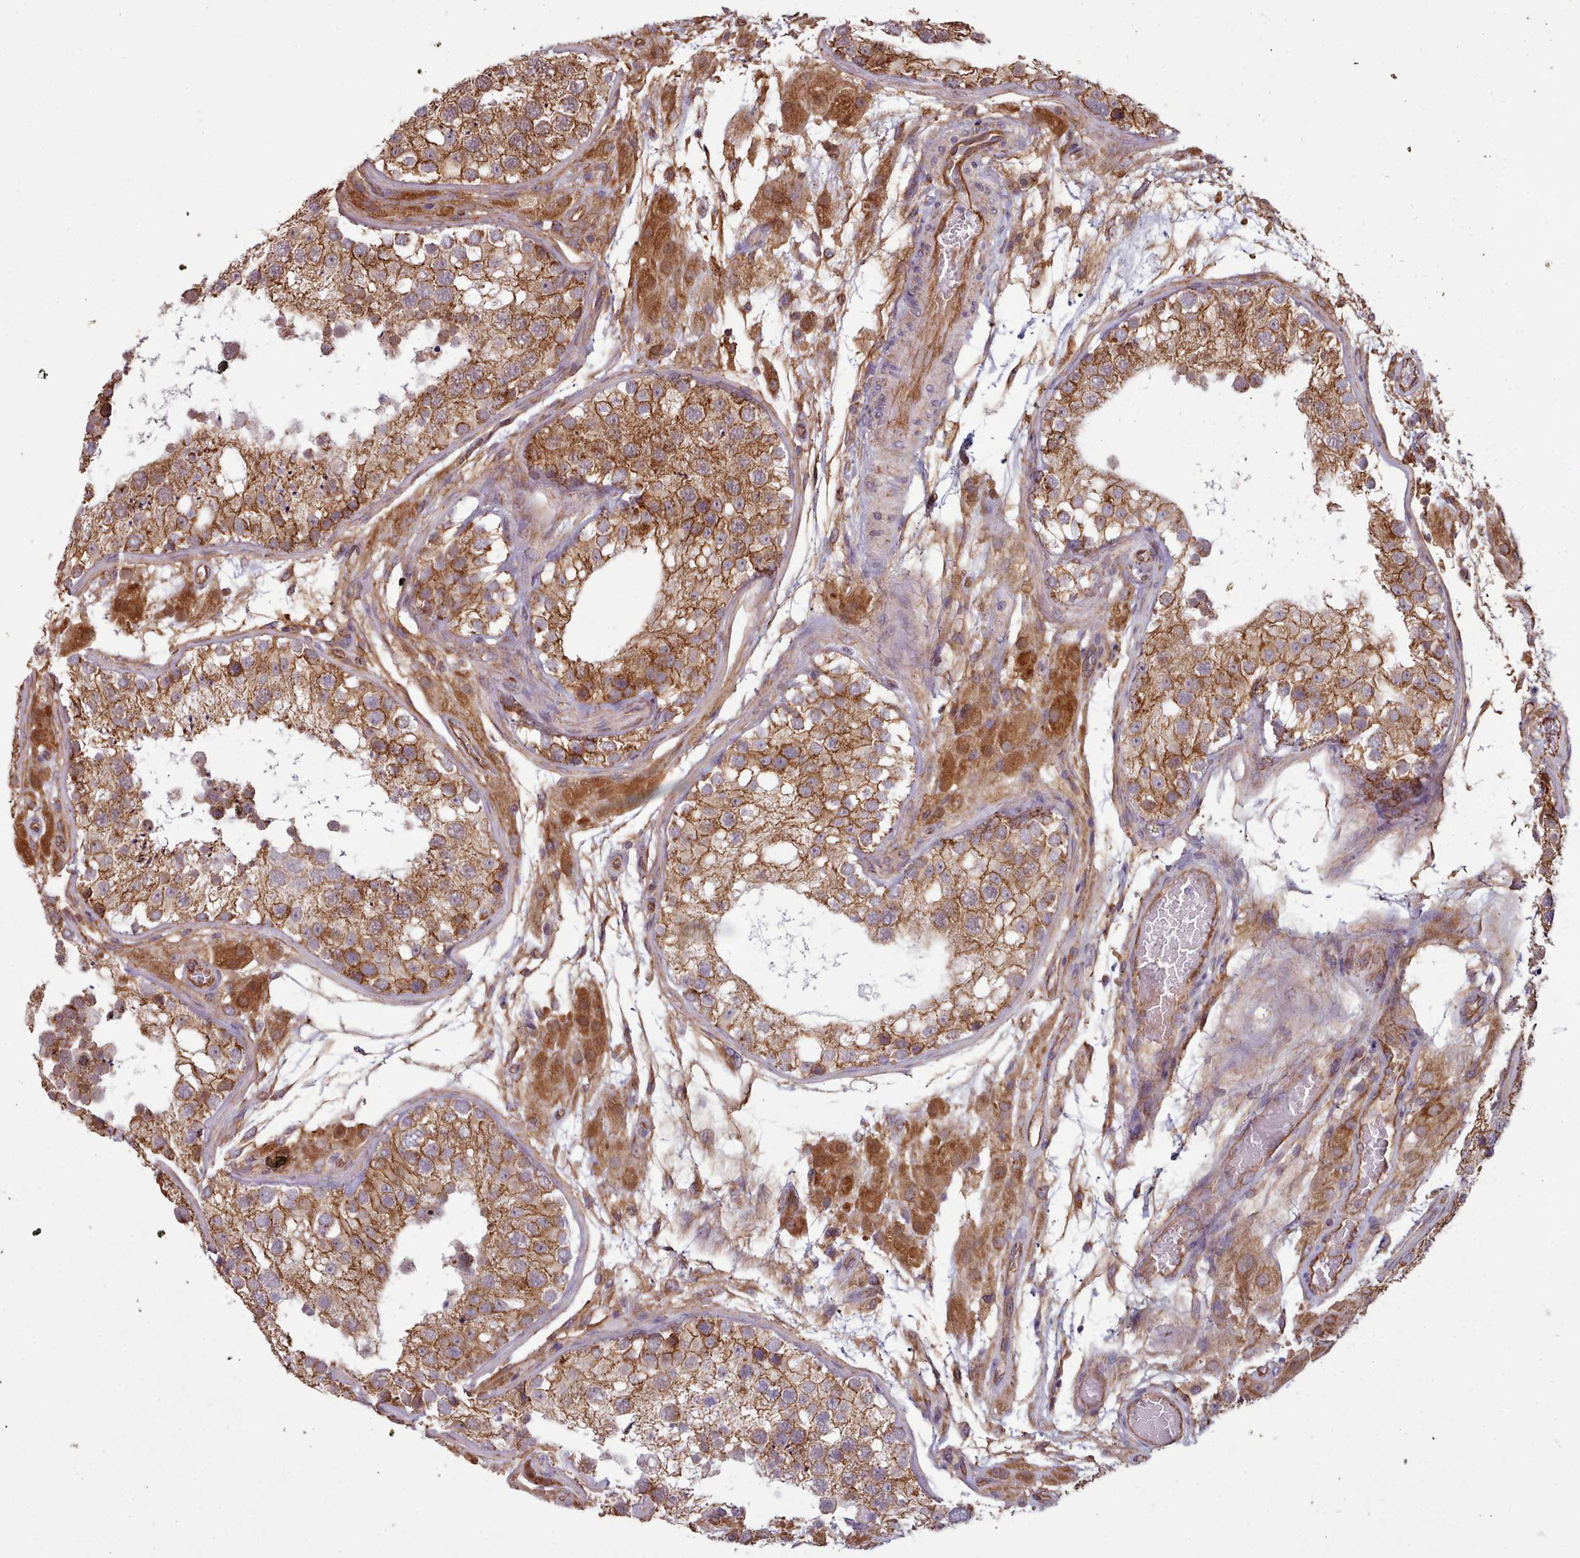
{"staining": {"intensity": "strong", "quantity": ">75%", "location": "cytoplasmic/membranous"}, "tissue": "testis", "cell_type": "Cells in seminiferous ducts", "image_type": "normal", "snomed": [{"axis": "morphology", "description": "Normal tissue, NOS"}, {"axis": "topography", "description": "Testis"}], "caption": "High-power microscopy captured an IHC photomicrograph of unremarkable testis, revealing strong cytoplasmic/membranous staining in about >75% of cells in seminiferous ducts. Using DAB (3,3'-diaminobenzidine) (brown) and hematoxylin (blue) stains, captured at high magnification using brightfield microscopy.", "gene": "MRPL46", "patient": {"sex": "male", "age": 26}}